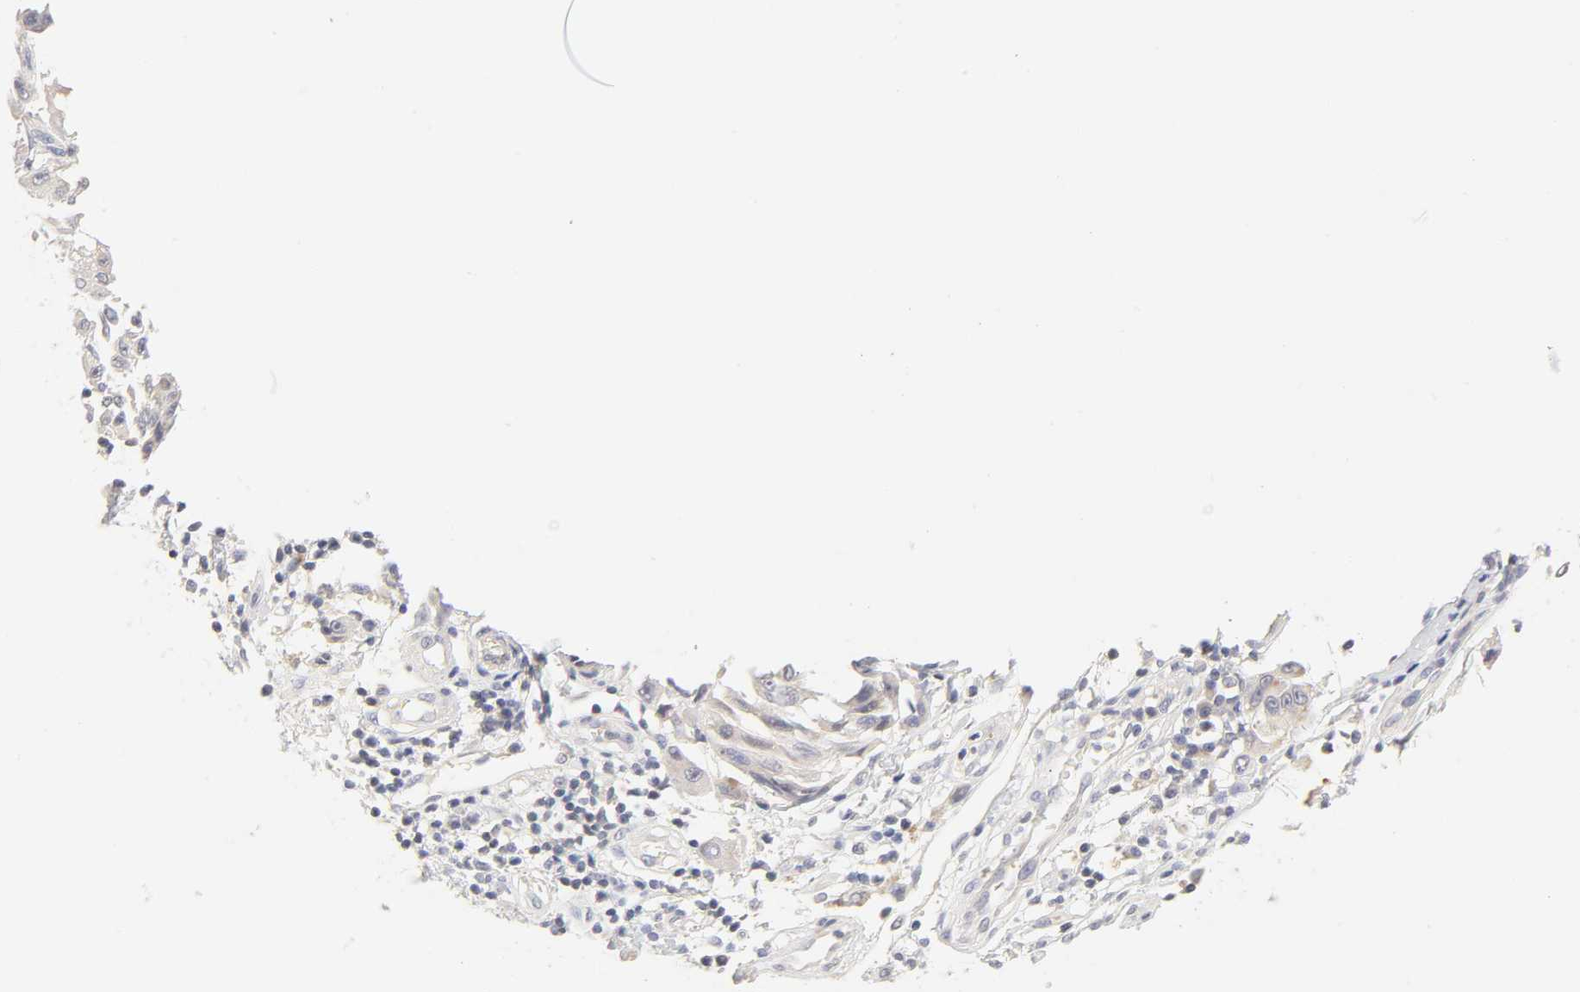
{"staining": {"intensity": "negative", "quantity": "none", "location": "none"}, "tissue": "melanoma", "cell_type": "Tumor cells", "image_type": "cancer", "snomed": [{"axis": "morphology", "description": "Malignant melanoma, NOS"}, {"axis": "topography", "description": "Skin"}], "caption": "Melanoma stained for a protein using IHC demonstrates no staining tumor cells.", "gene": "CYP4B1", "patient": {"sex": "male", "age": 30}}